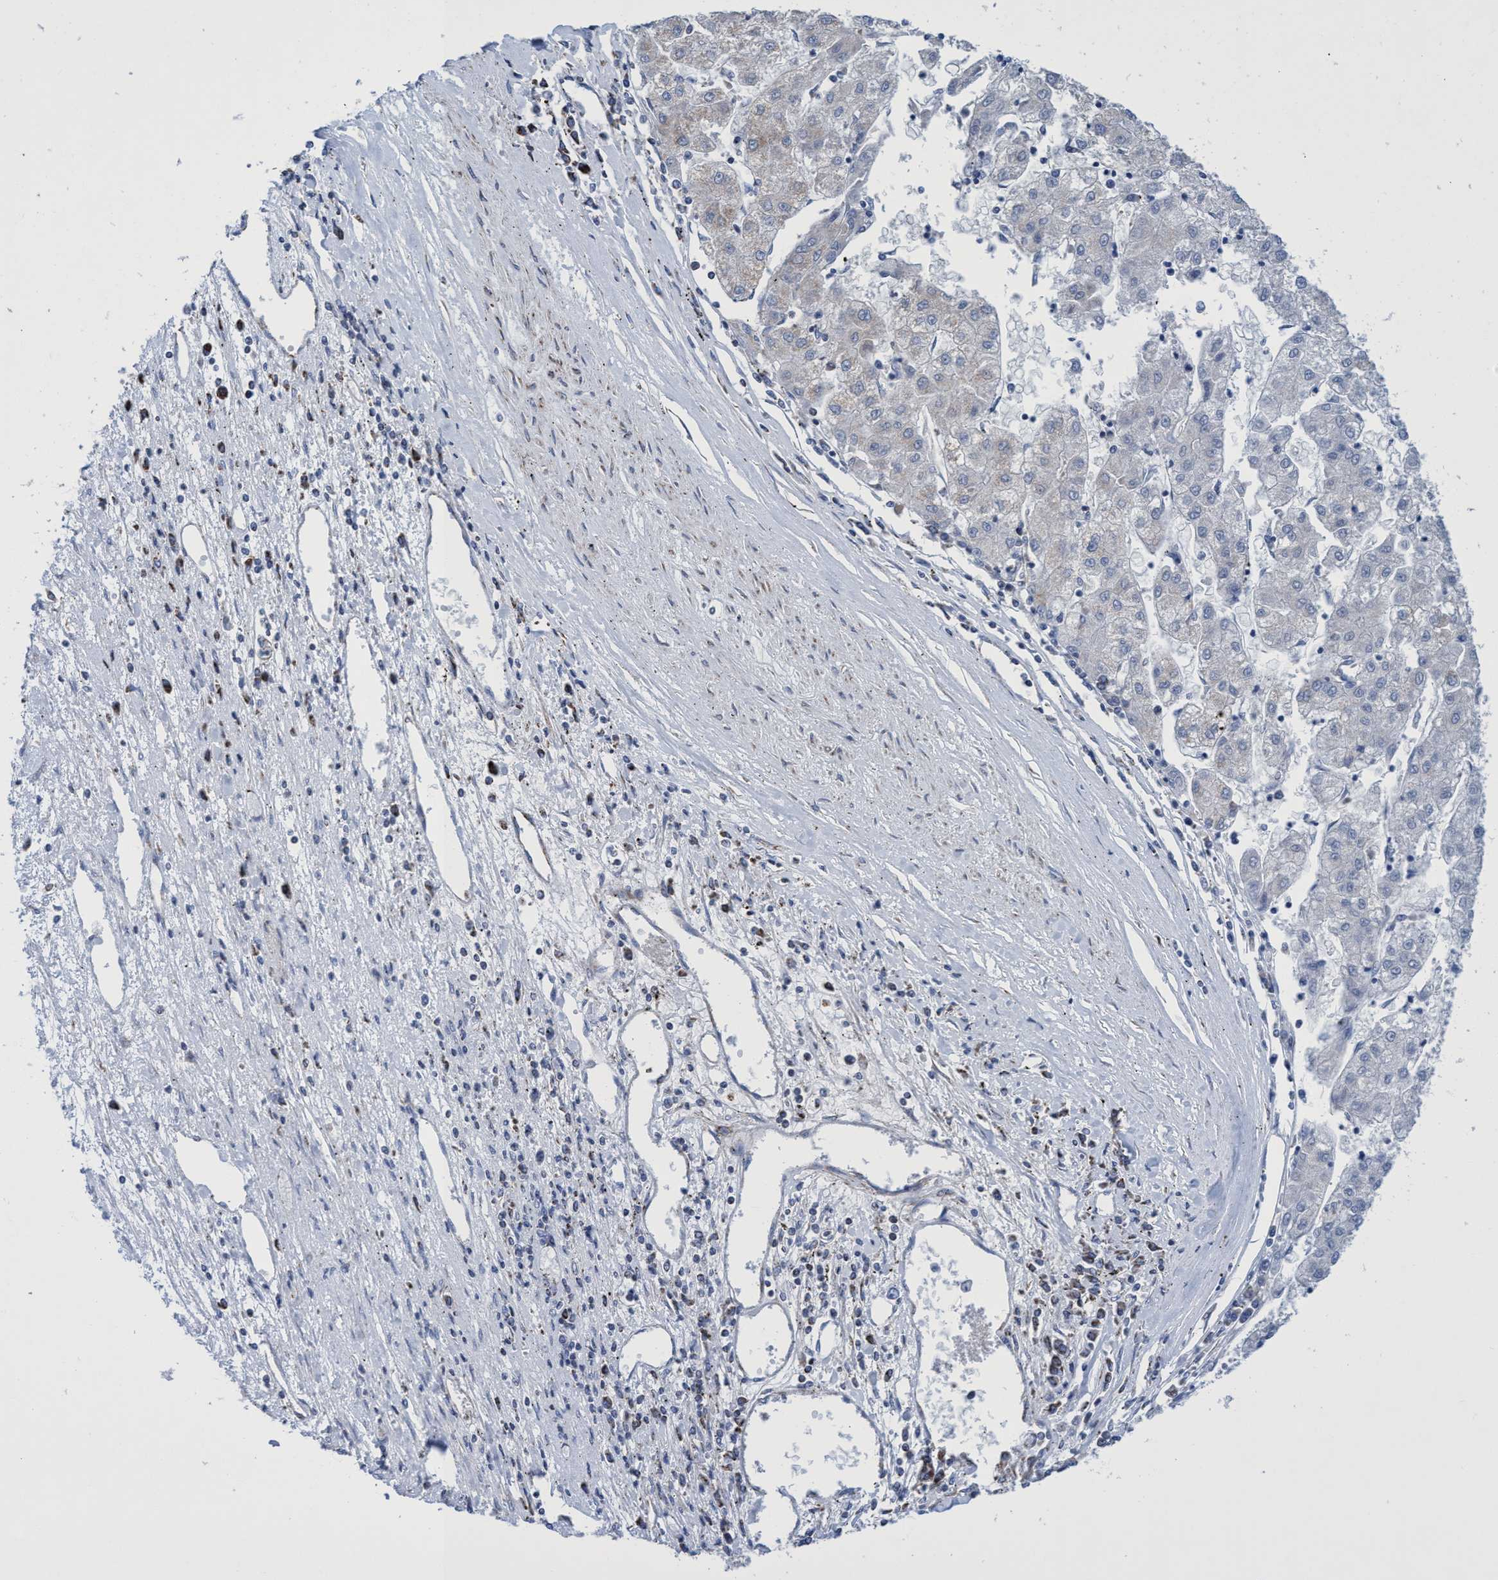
{"staining": {"intensity": "negative", "quantity": "none", "location": "none"}, "tissue": "liver cancer", "cell_type": "Tumor cells", "image_type": "cancer", "snomed": [{"axis": "morphology", "description": "Carcinoma, Hepatocellular, NOS"}, {"axis": "topography", "description": "Liver"}], "caption": "Histopathology image shows no protein positivity in tumor cells of hepatocellular carcinoma (liver) tissue.", "gene": "ZNF750", "patient": {"sex": "male", "age": 72}}